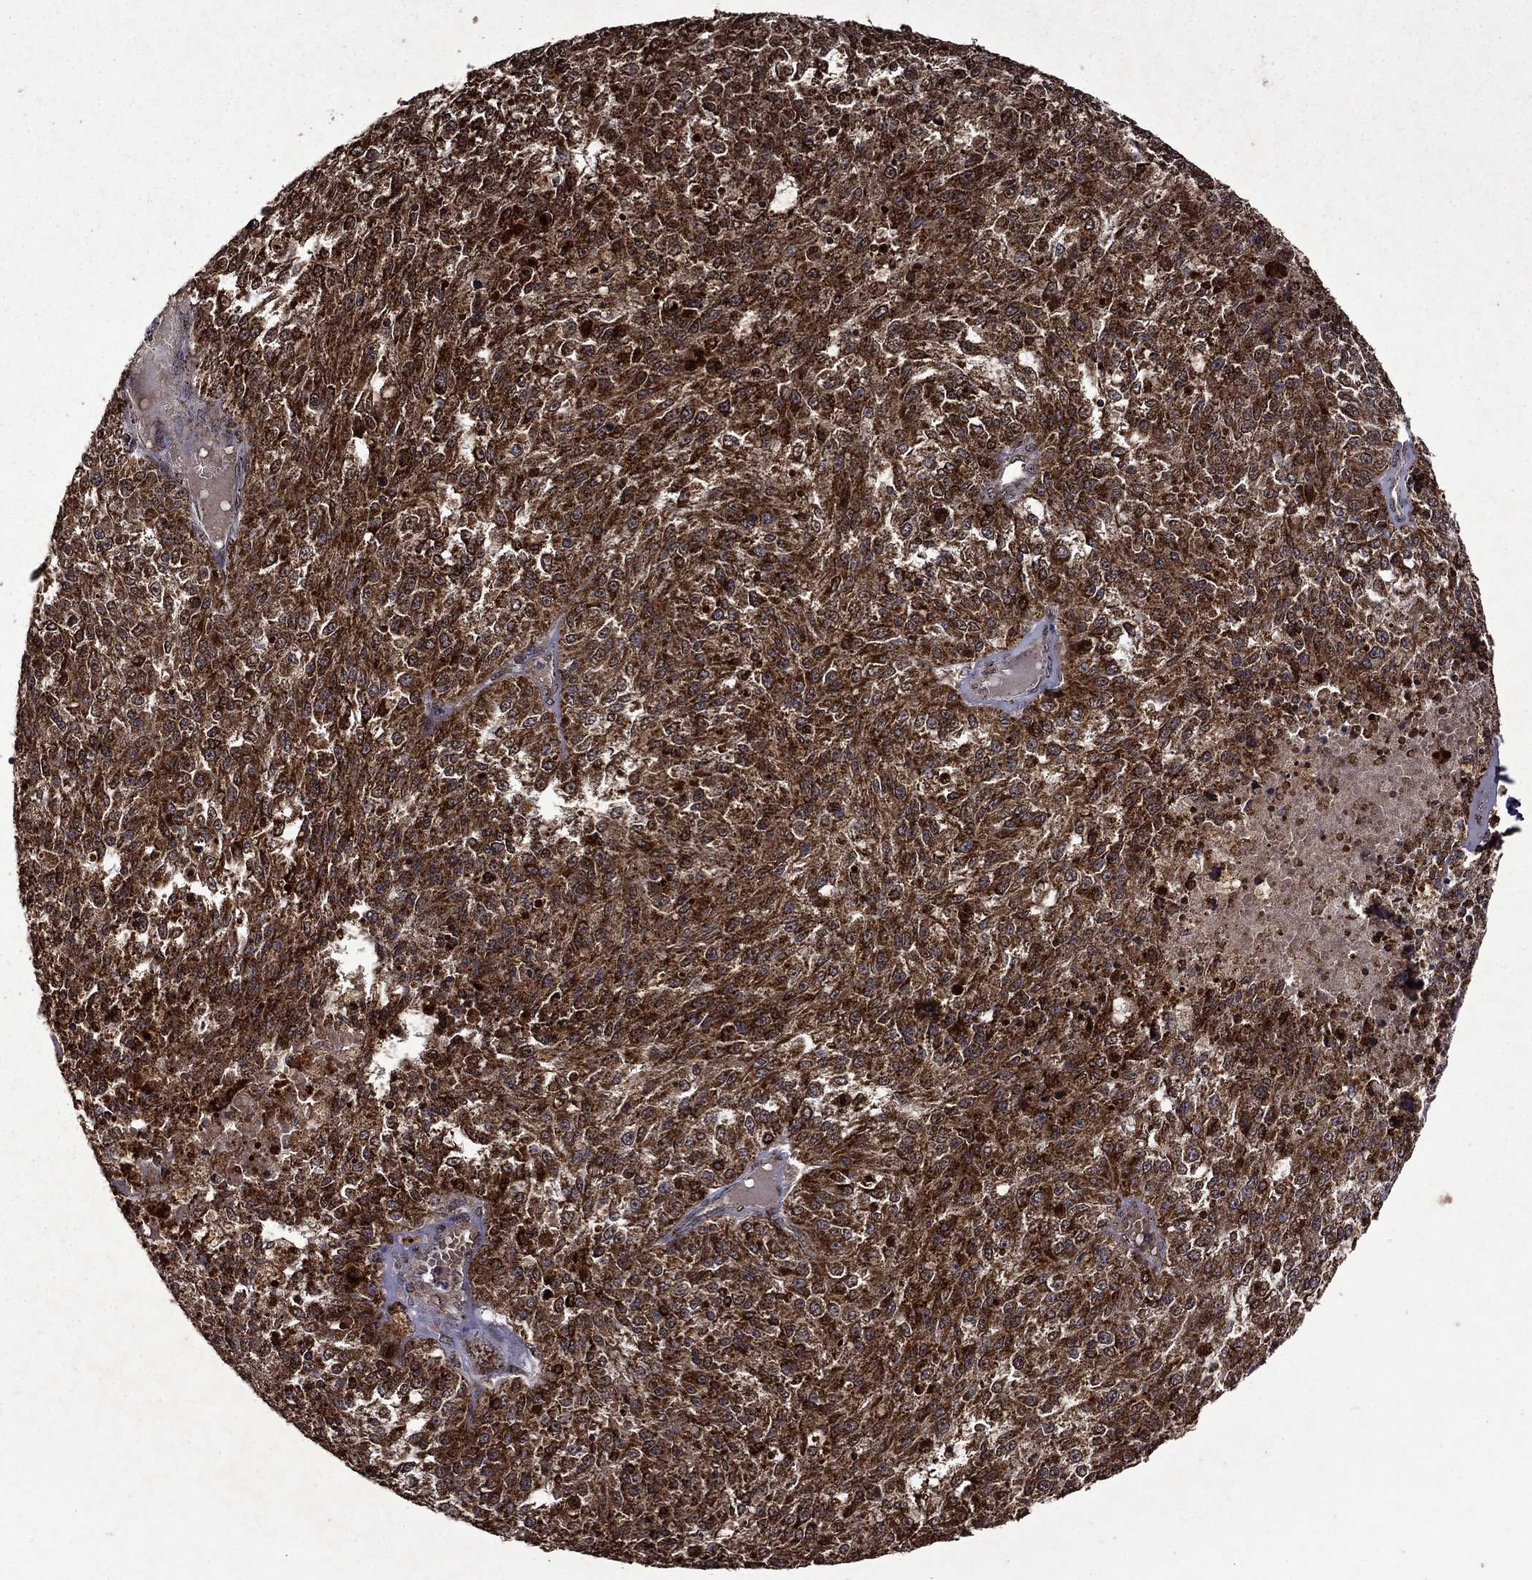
{"staining": {"intensity": "strong", "quantity": ">75%", "location": "cytoplasmic/membranous"}, "tissue": "melanoma", "cell_type": "Tumor cells", "image_type": "cancer", "snomed": [{"axis": "morphology", "description": "Malignant melanoma, Metastatic site"}, {"axis": "topography", "description": "Lymph node"}], "caption": "Human melanoma stained for a protein (brown) shows strong cytoplasmic/membranous positive expression in about >75% of tumor cells.", "gene": "ITM2B", "patient": {"sex": "female", "age": 64}}